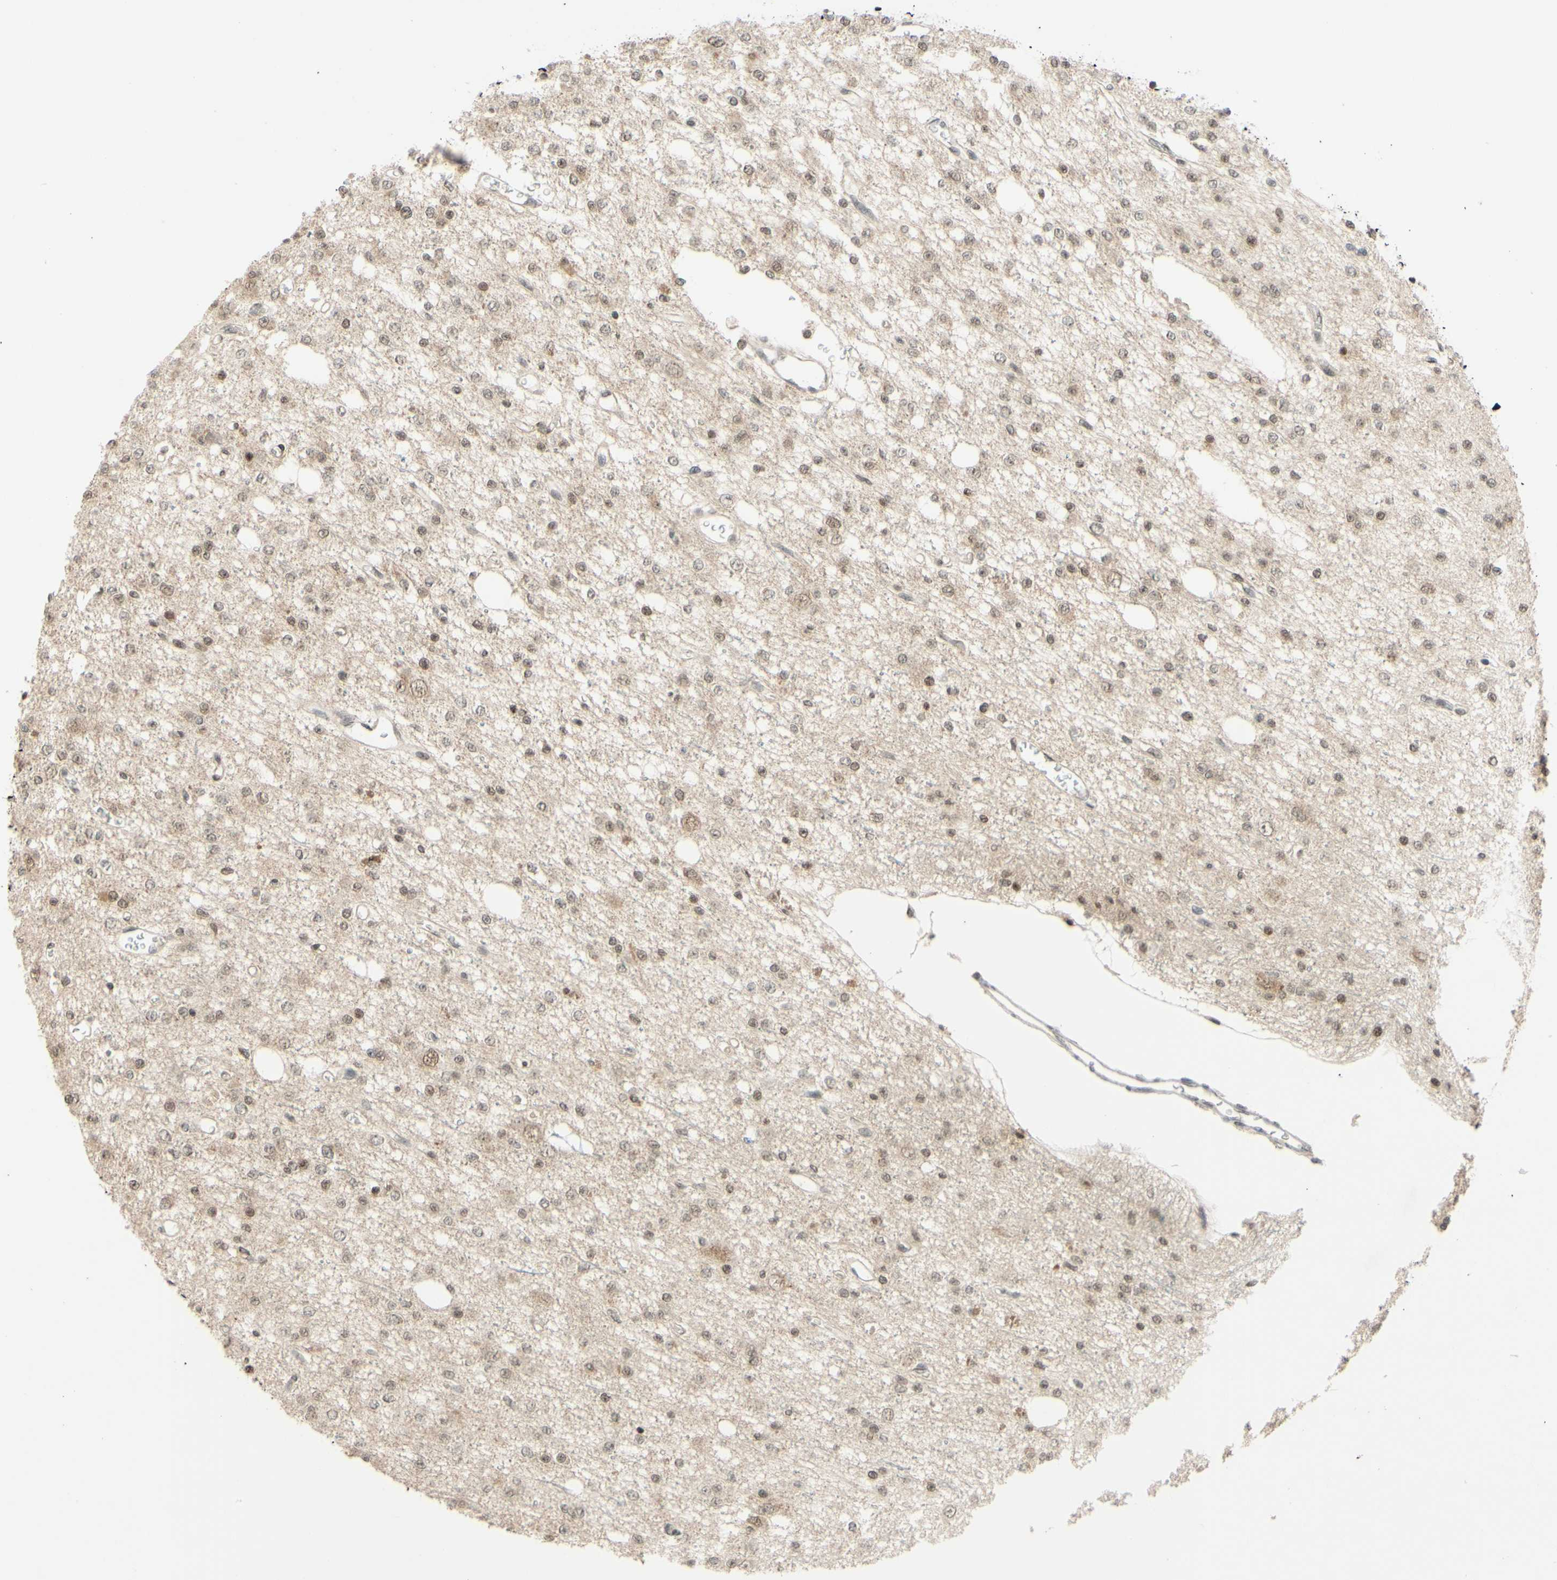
{"staining": {"intensity": "moderate", "quantity": "25%-75%", "location": "nuclear"}, "tissue": "glioma", "cell_type": "Tumor cells", "image_type": "cancer", "snomed": [{"axis": "morphology", "description": "Glioma, malignant, Low grade"}, {"axis": "topography", "description": "Brain"}], "caption": "The immunohistochemical stain labels moderate nuclear expression in tumor cells of malignant low-grade glioma tissue. Using DAB (brown) and hematoxylin (blue) stains, captured at high magnification using brightfield microscopy.", "gene": "SMARCB1", "patient": {"sex": "male", "age": 38}}